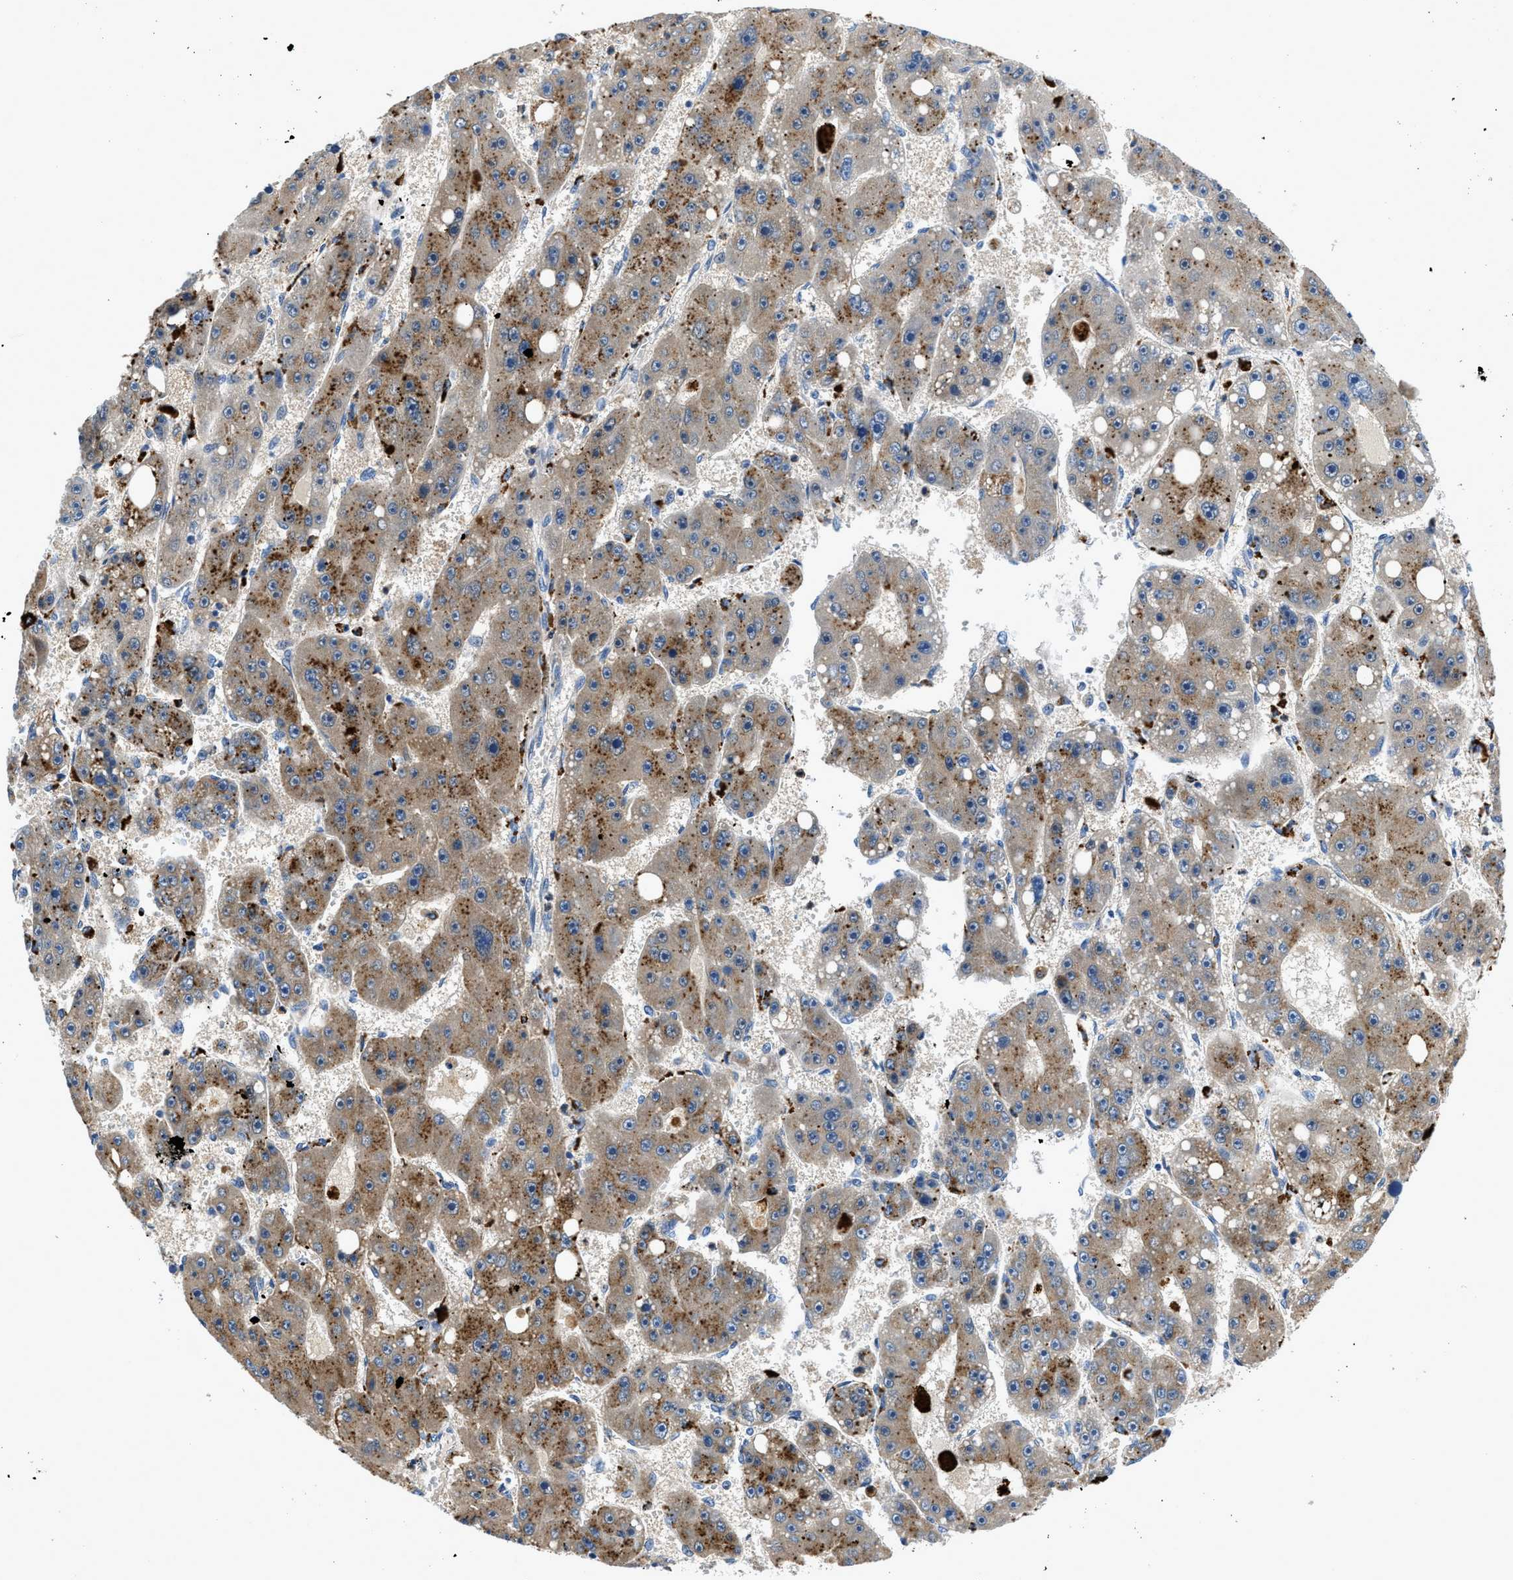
{"staining": {"intensity": "moderate", "quantity": "25%-75%", "location": "cytoplasmic/membranous"}, "tissue": "liver cancer", "cell_type": "Tumor cells", "image_type": "cancer", "snomed": [{"axis": "morphology", "description": "Carcinoma, Hepatocellular, NOS"}, {"axis": "topography", "description": "Liver"}], "caption": "Human hepatocellular carcinoma (liver) stained with a protein marker displays moderate staining in tumor cells.", "gene": "ADGRE3", "patient": {"sex": "female", "age": 61}}